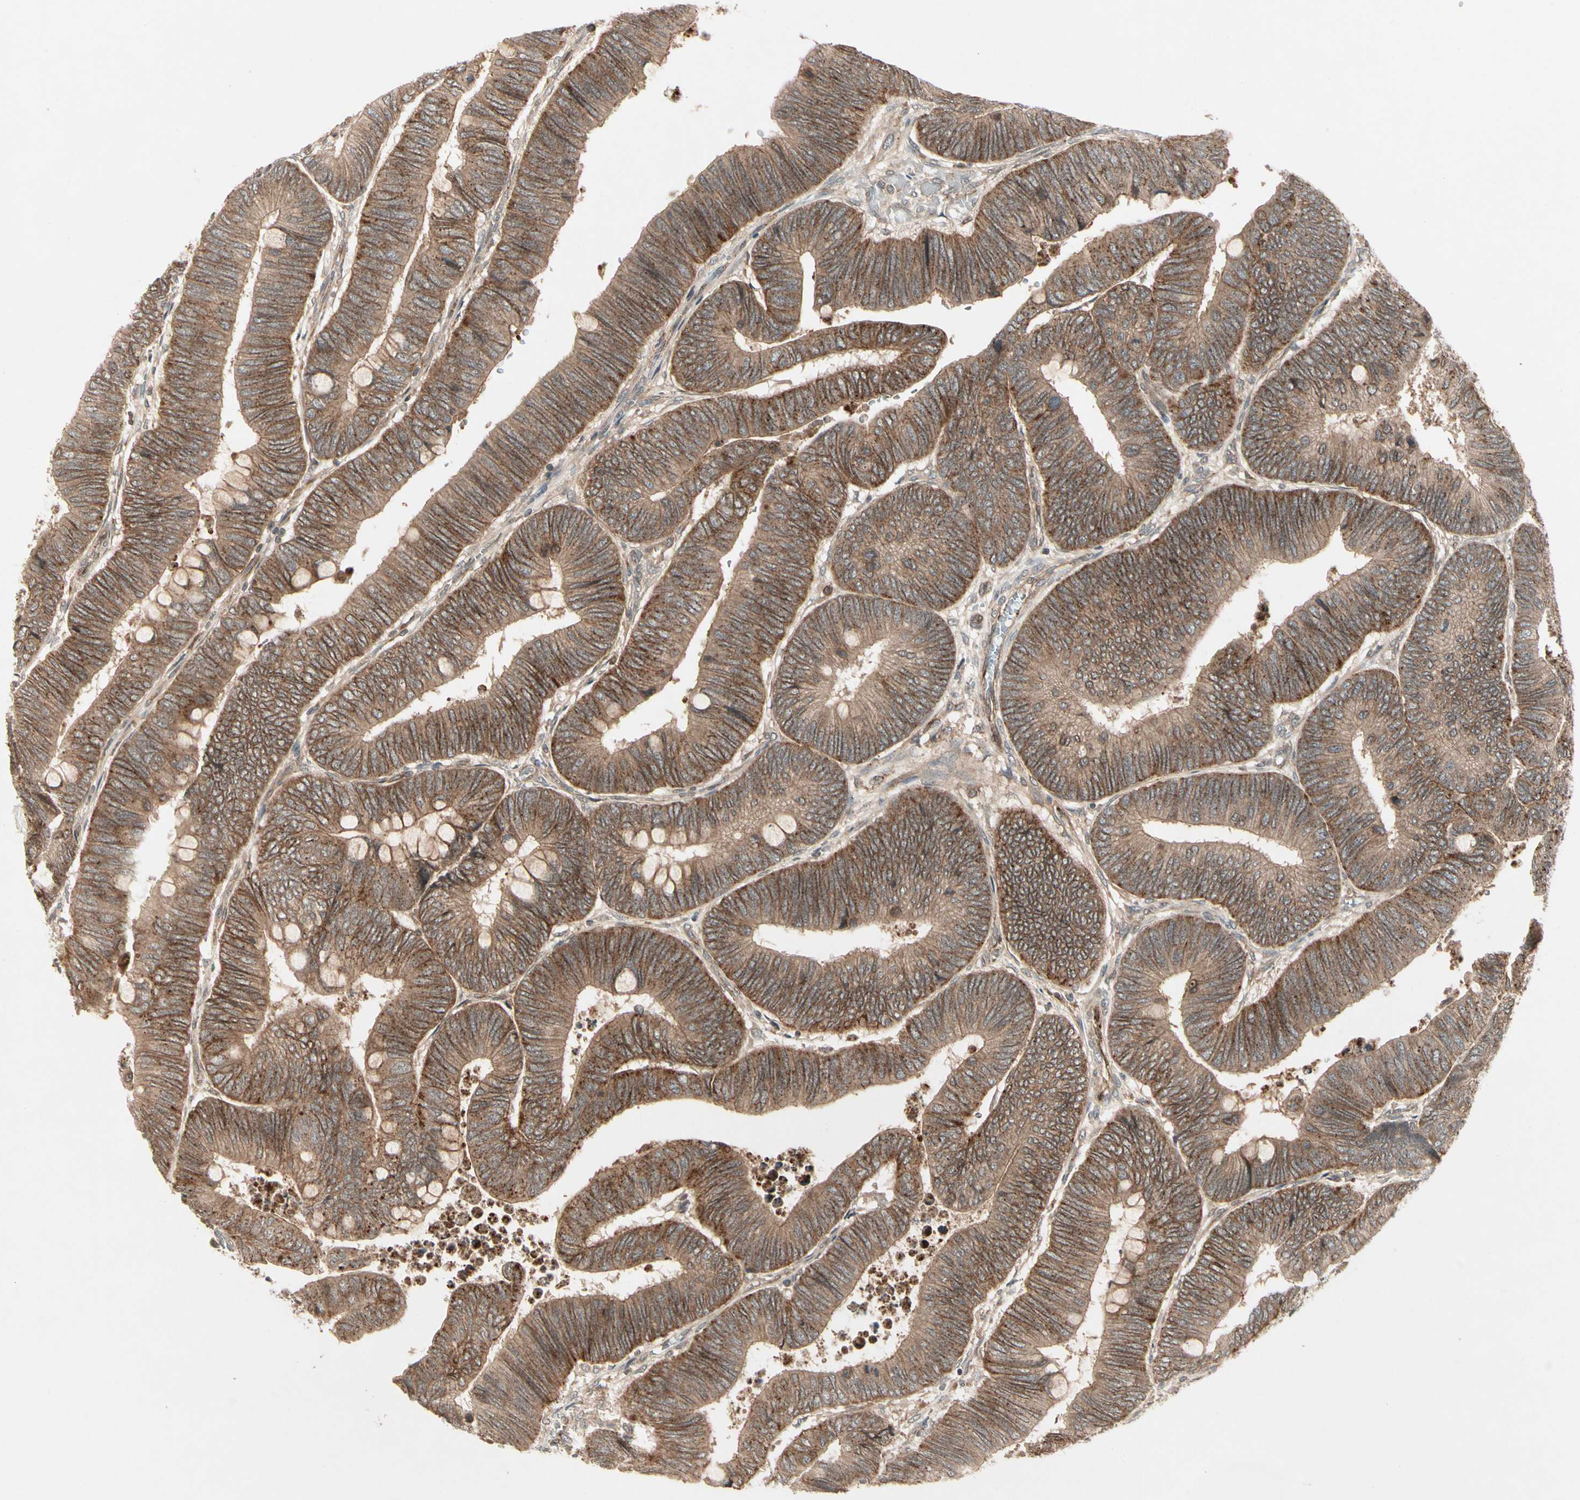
{"staining": {"intensity": "strong", "quantity": ">75%", "location": "cytoplasmic/membranous"}, "tissue": "colorectal cancer", "cell_type": "Tumor cells", "image_type": "cancer", "snomed": [{"axis": "morphology", "description": "Normal tissue, NOS"}, {"axis": "morphology", "description": "Adenocarcinoma, NOS"}, {"axis": "topography", "description": "Rectum"}, {"axis": "topography", "description": "Peripheral nerve tissue"}], "caption": "Colorectal adenocarcinoma stained for a protein (brown) demonstrates strong cytoplasmic/membranous positive expression in about >75% of tumor cells.", "gene": "FLOT1", "patient": {"sex": "male", "age": 92}}